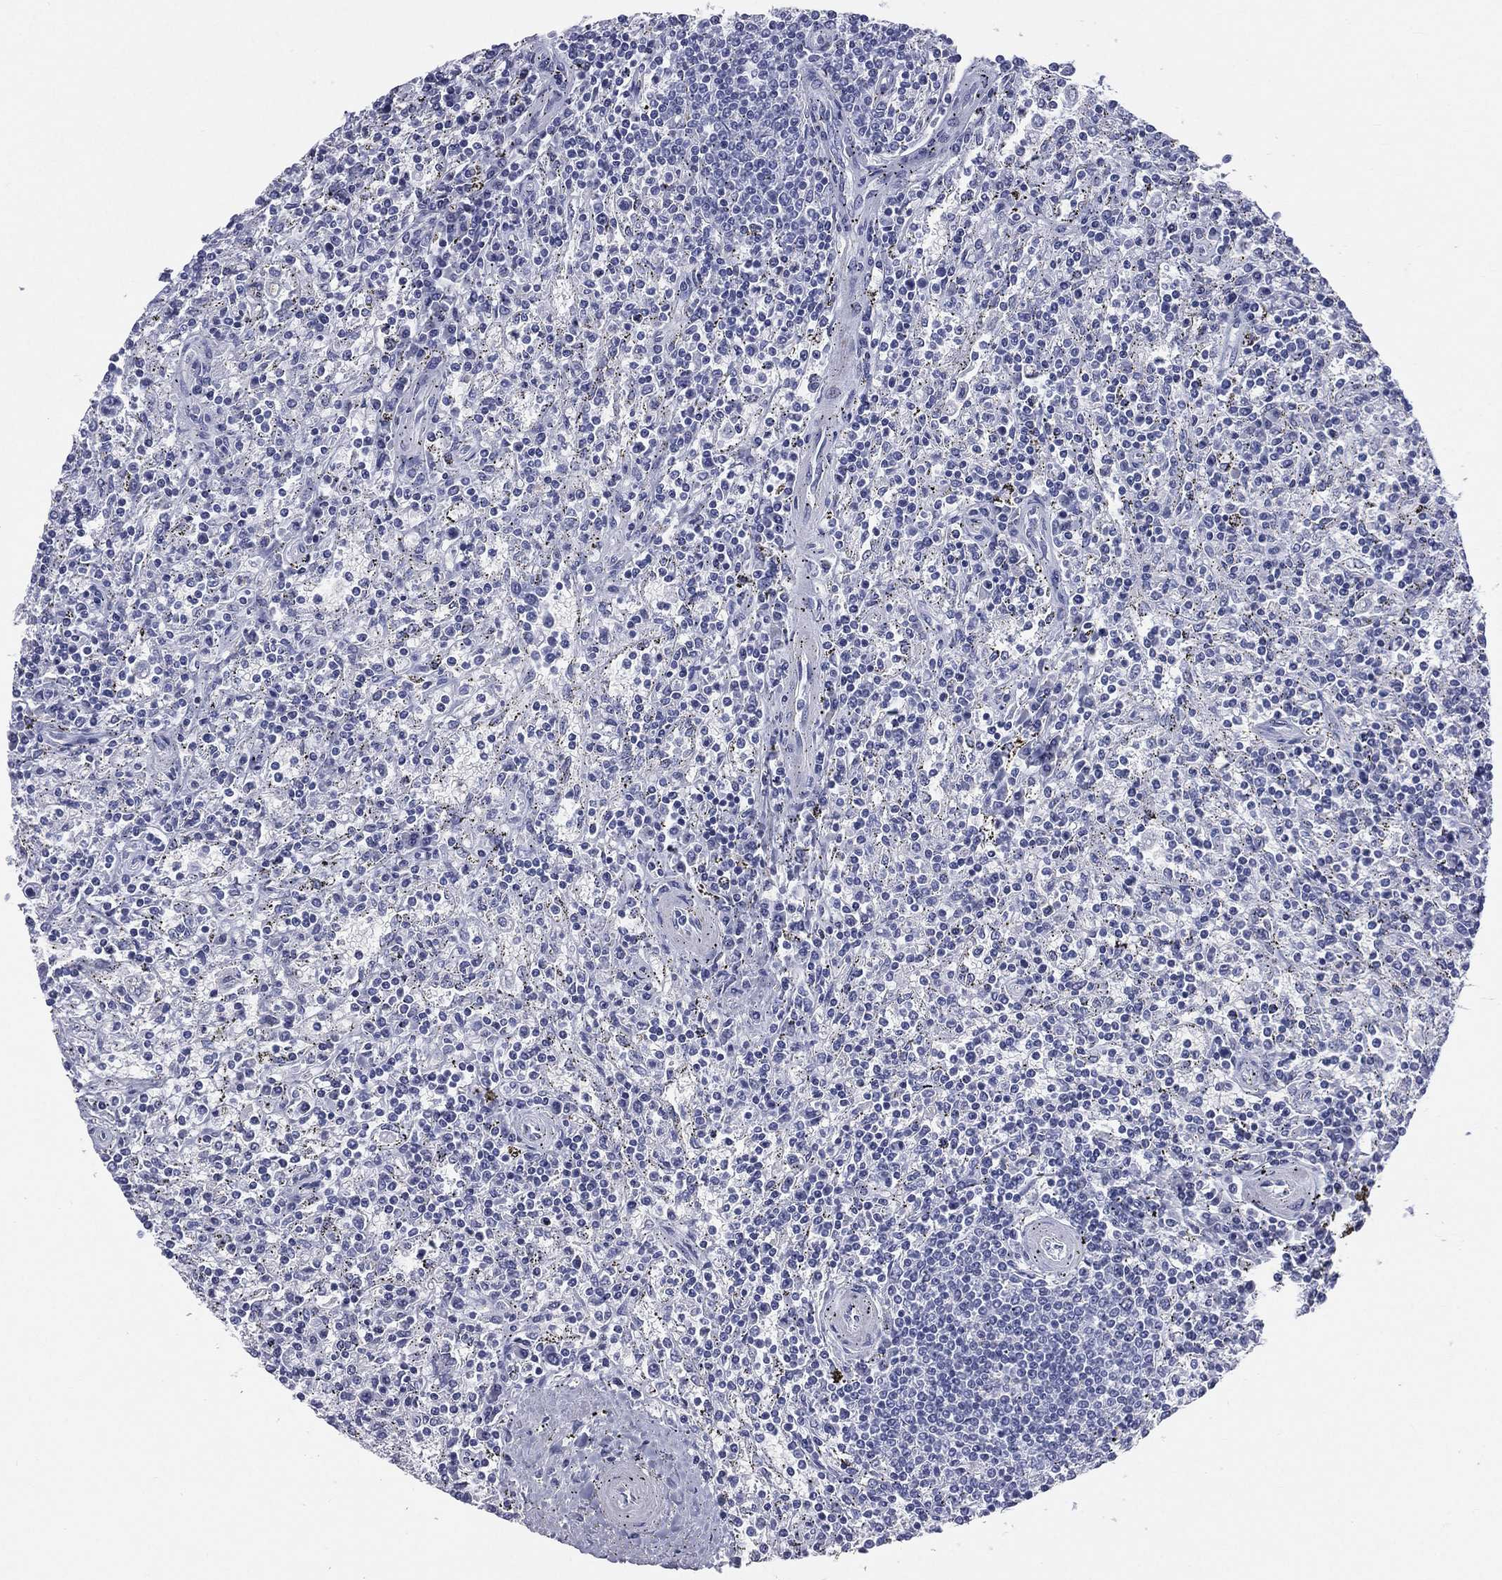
{"staining": {"intensity": "negative", "quantity": "none", "location": "none"}, "tissue": "lymphoma", "cell_type": "Tumor cells", "image_type": "cancer", "snomed": [{"axis": "morphology", "description": "Malignant lymphoma, non-Hodgkin's type, Low grade"}, {"axis": "topography", "description": "Spleen"}], "caption": "An immunohistochemistry micrograph of malignant lymphoma, non-Hodgkin's type (low-grade) is shown. There is no staining in tumor cells of malignant lymphoma, non-Hodgkin's type (low-grade).", "gene": "MLN", "patient": {"sex": "male", "age": 62}}